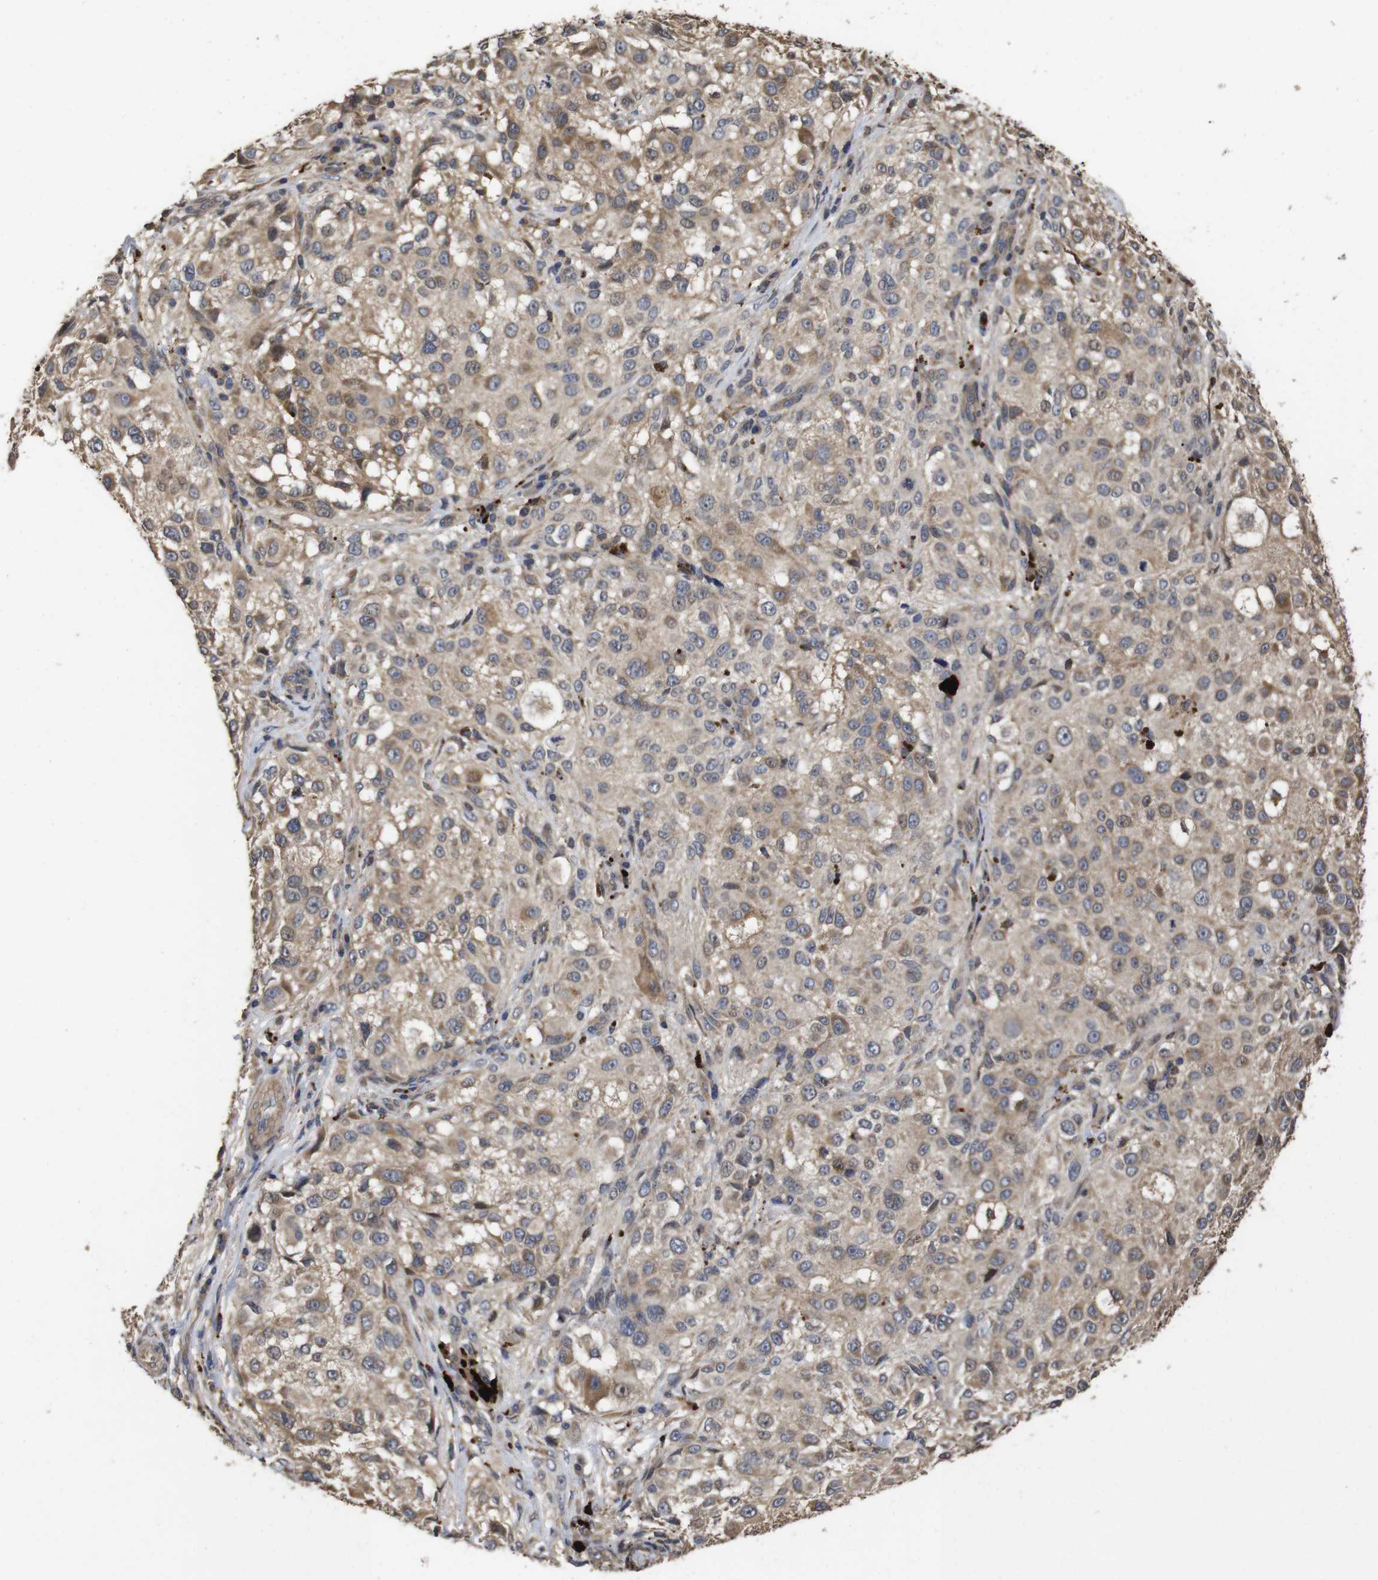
{"staining": {"intensity": "weak", "quantity": ">75%", "location": "cytoplasmic/membranous"}, "tissue": "melanoma", "cell_type": "Tumor cells", "image_type": "cancer", "snomed": [{"axis": "morphology", "description": "Necrosis, NOS"}, {"axis": "morphology", "description": "Malignant melanoma, NOS"}, {"axis": "topography", "description": "Skin"}], "caption": "This is a photomicrograph of immunohistochemistry staining of malignant melanoma, which shows weak staining in the cytoplasmic/membranous of tumor cells.", "gene": "PTPN14", "patient": {"sex": "female", "age": 87}}